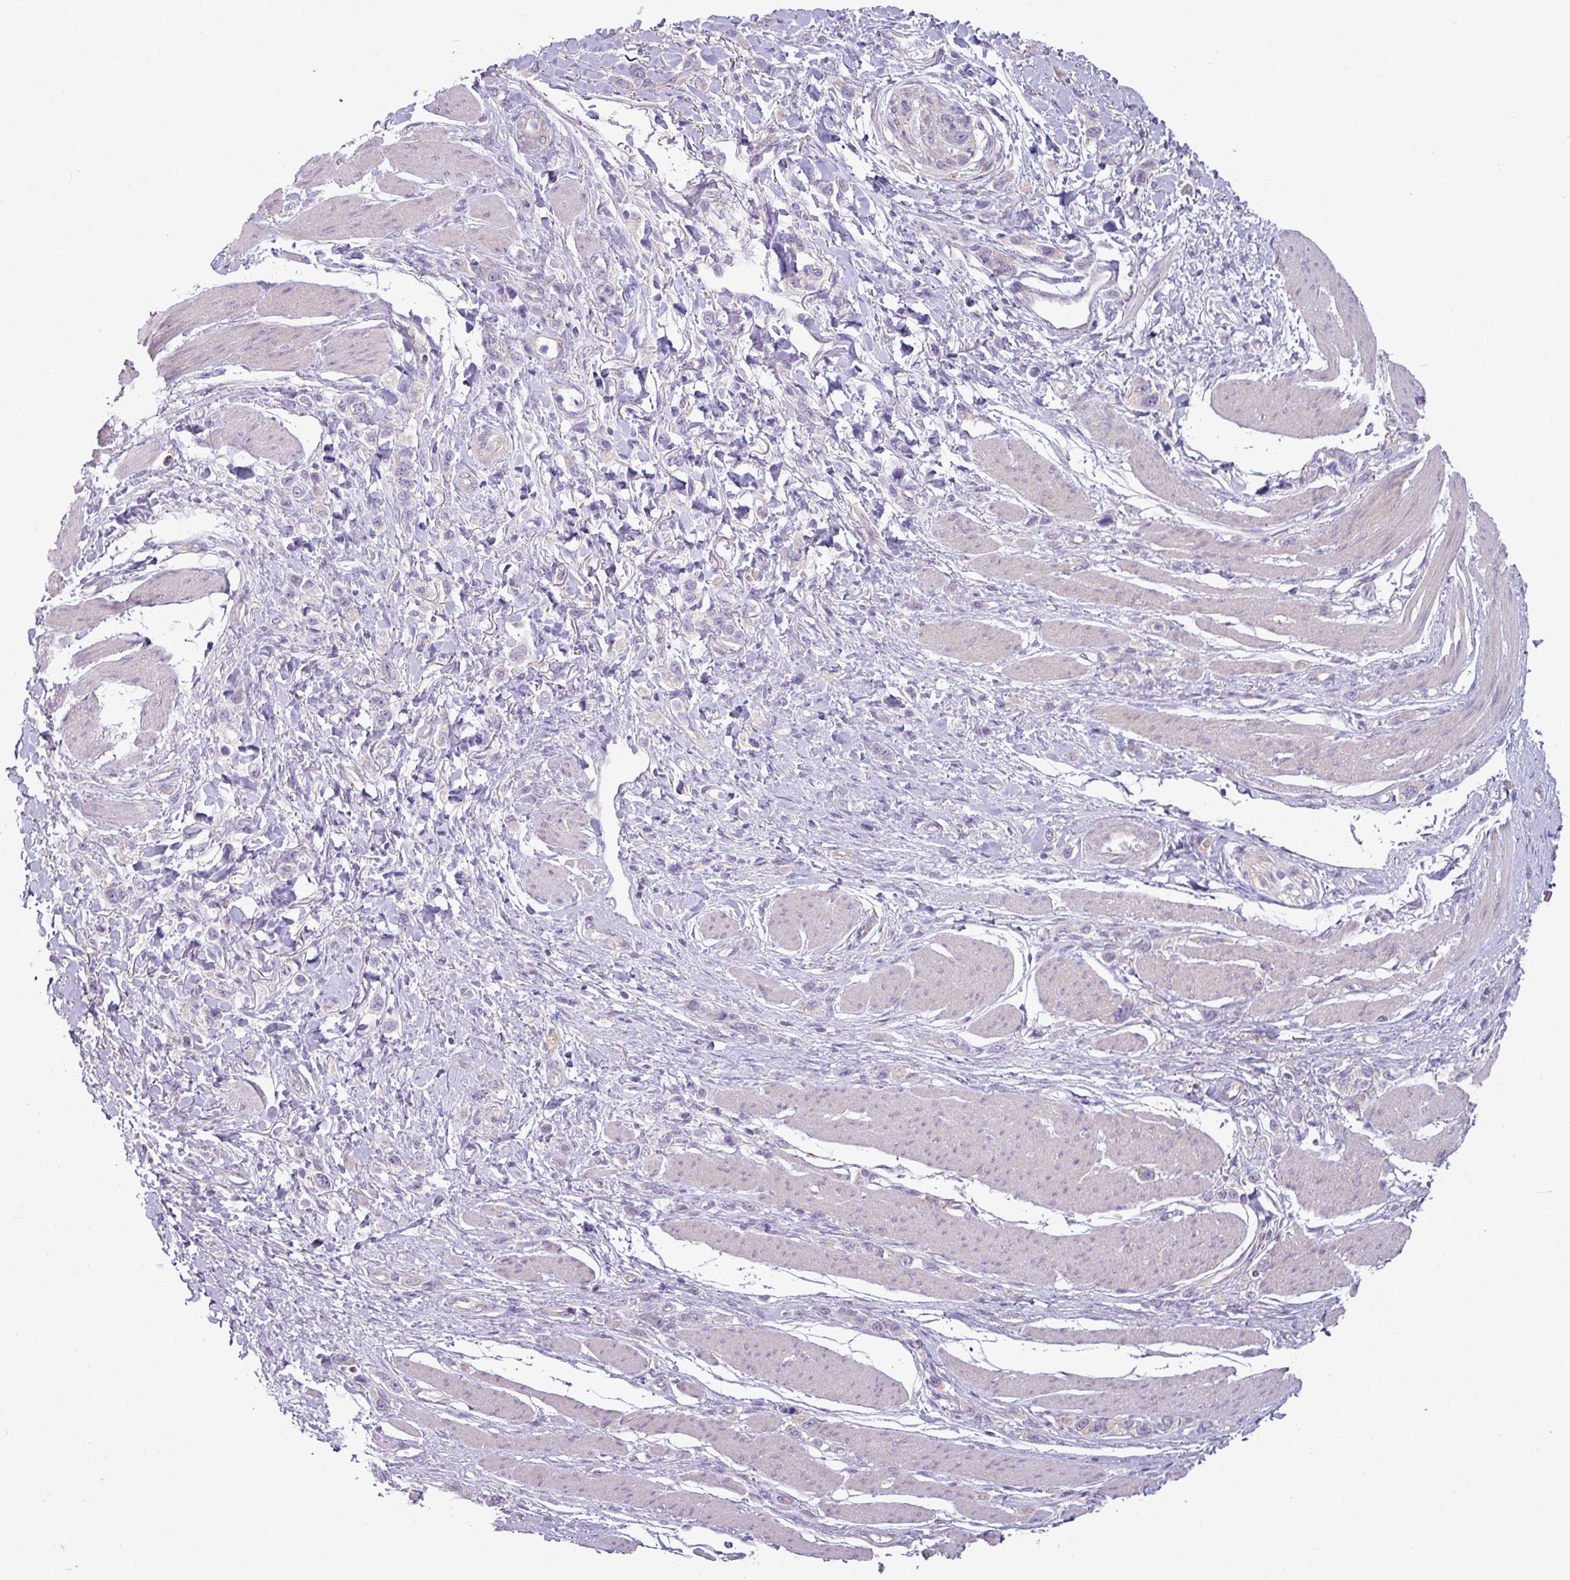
{"staining": {"intensity": "negative", "quantity": "none", "location": "none"}, "tissue": "stomach cancer", "cell_type": "Tumor cells", "image_type": "cancer", "snomed": [{"axis": "morphology", "description": "Adenocarcinoma, NOS"}, {"axis": "topography", "description": "Stomach"}], "caption": "DAB immunohistochemical staining of stomach cancer (adenocarcinoma) displays no significant staining in tumor cells. The staining was performed using DAB (3,3'-diaminobenzidine) to visualize the protein expression in brown, while the nuclei were stained in blue with hematoxylin (Magnification: 20x).", "gene": "CAMK2B", "patient": {"sex": "female", "age": 65}}